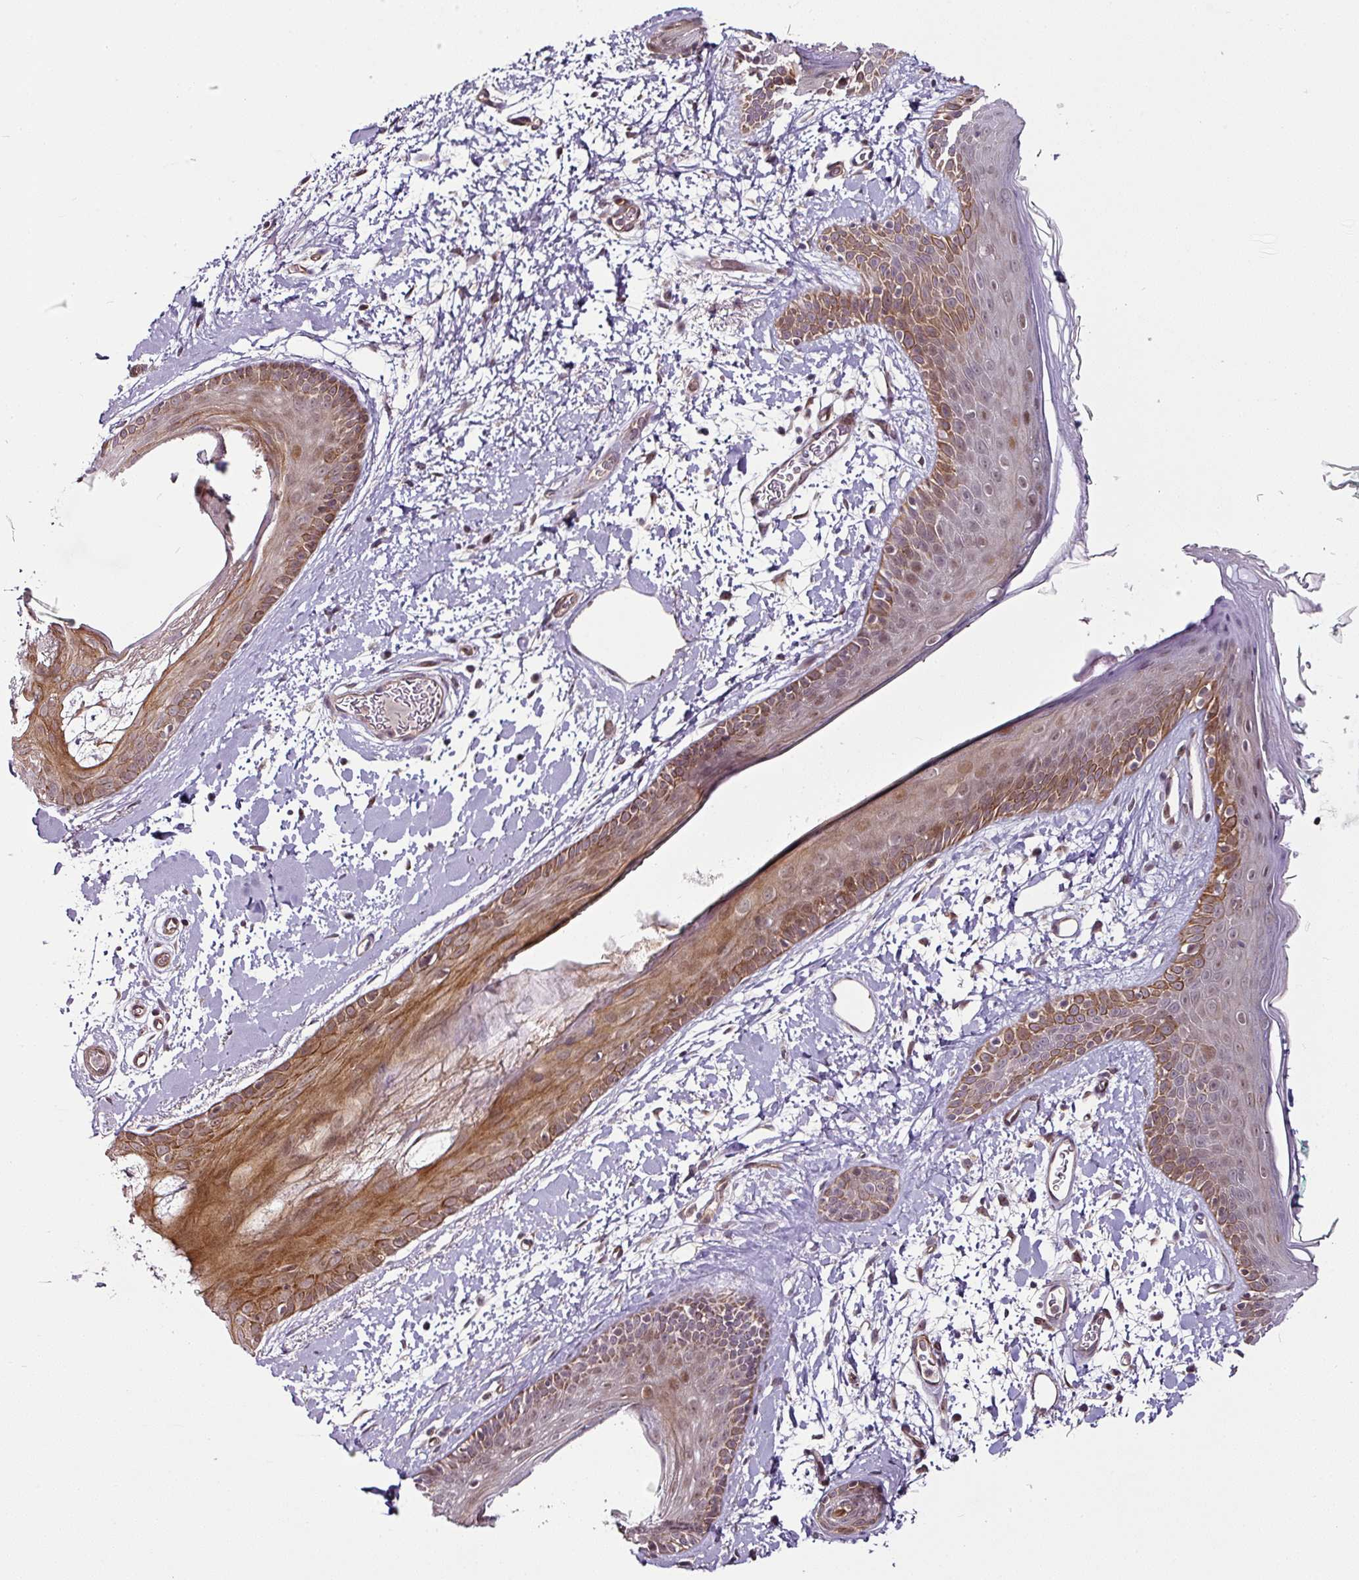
{"staining": {"intensity": "moderate", "quantity": ">75%", "location": "cytoplasmic/membranous"}, "tissue": "skin", "cell_type": "Fibroblasts", "image_type": "normal", "snomed": [{"axis": "morphology", "description": "Normal tissue, NOS"}, {"axis": "topography", "description": "Skin"}], "caption": "Protein analysis of normal skin demonstrates moderate cytoplasmic/membranous positivity in approximately >75% of fibroblasts. The protein is shown in brown color, while the nuclei are stained blue.", "gene": "DCAF13", "patient": {"sex": "male", "age": 79}}